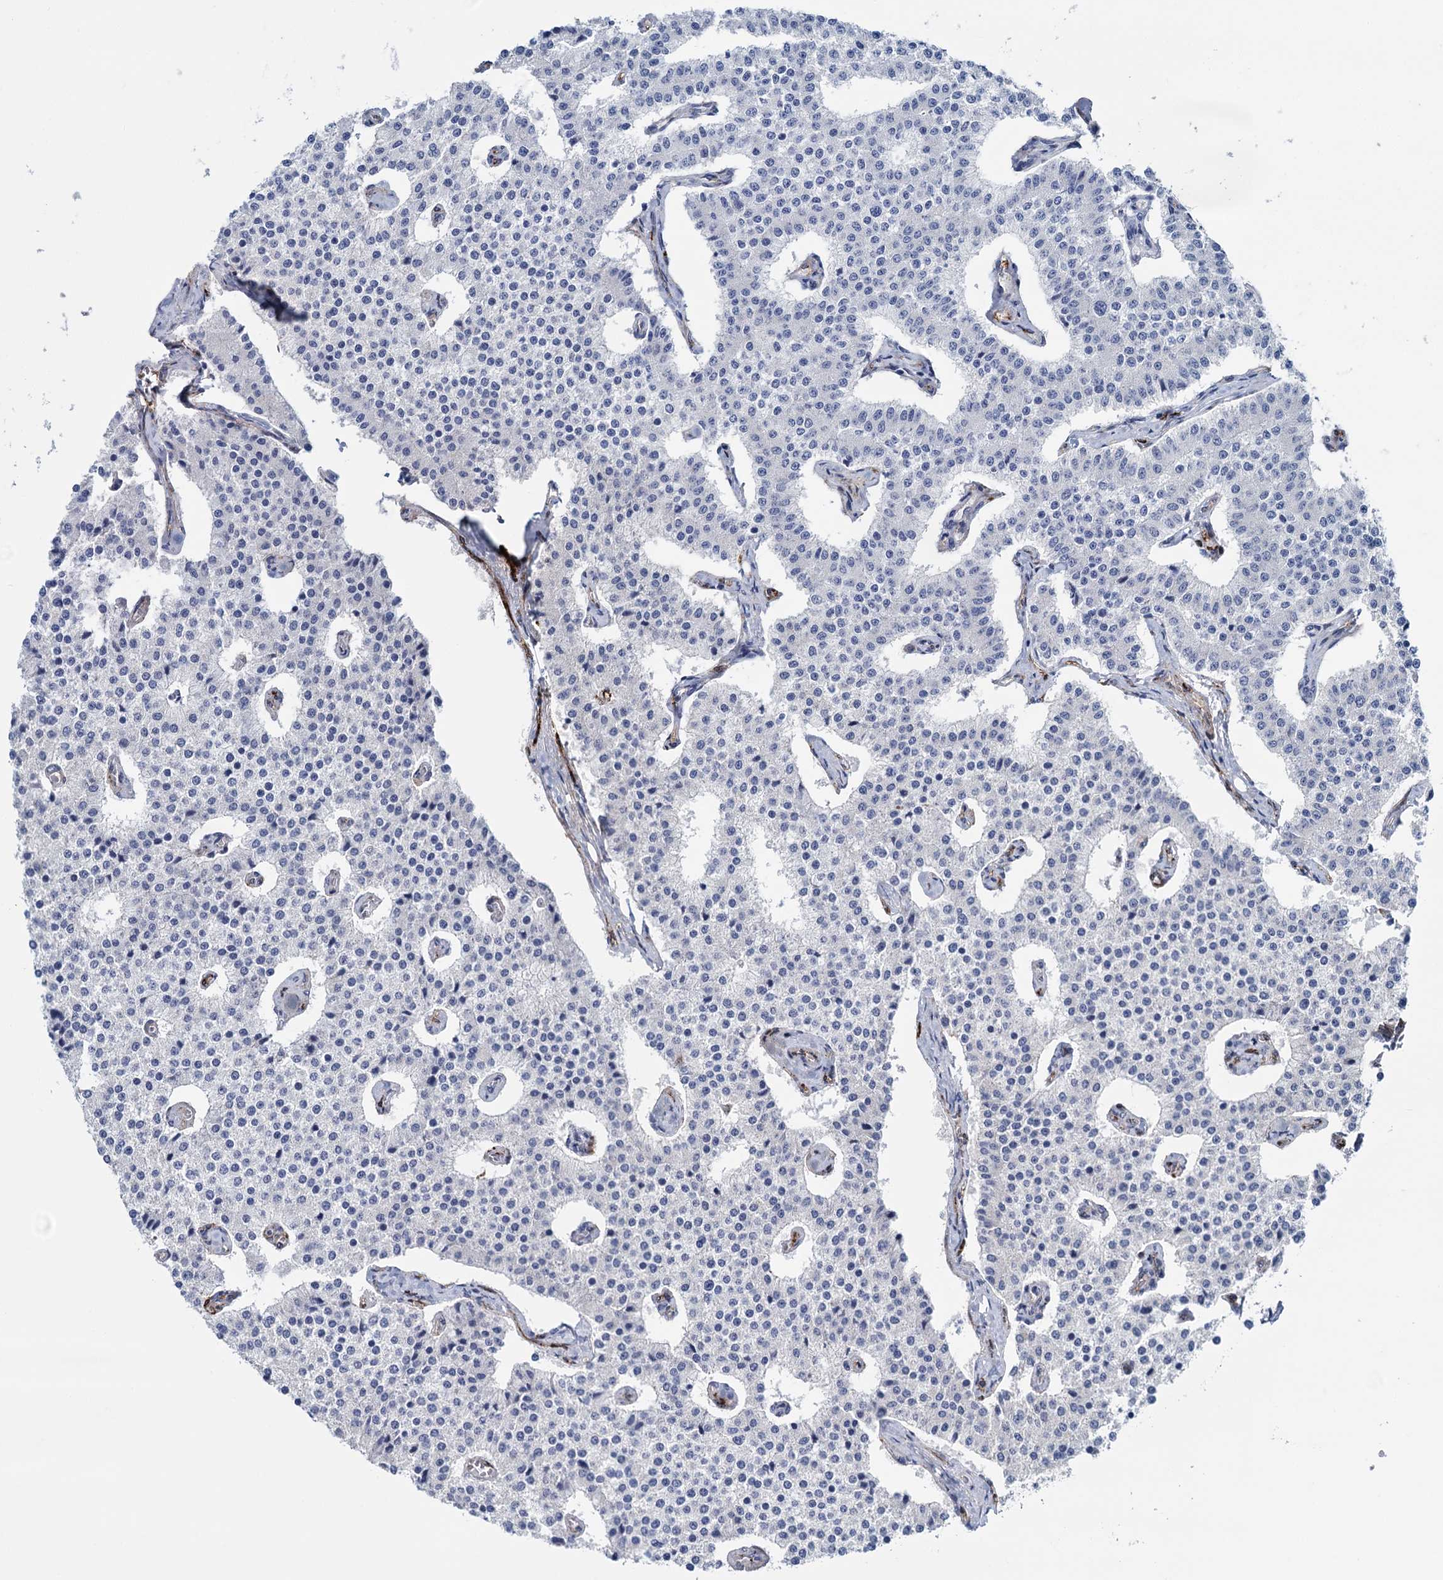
{"staining": {"intensity": "negative", "quantity": "none", "location": "none"}, "tissue": "carcinoid", "cell_type": "Tumor cells", "image_type": "cancer", "snomed": [{"axis": "morphology", "description": "Carcinoid, malignant, NOS"}, {"axis": "topography", "description": "Colon"}], "caption": "There is no significant expression in tumor cells of carcinoid.", "gene": "SNCG", "patient": {"sex": "female", "age": 52}}